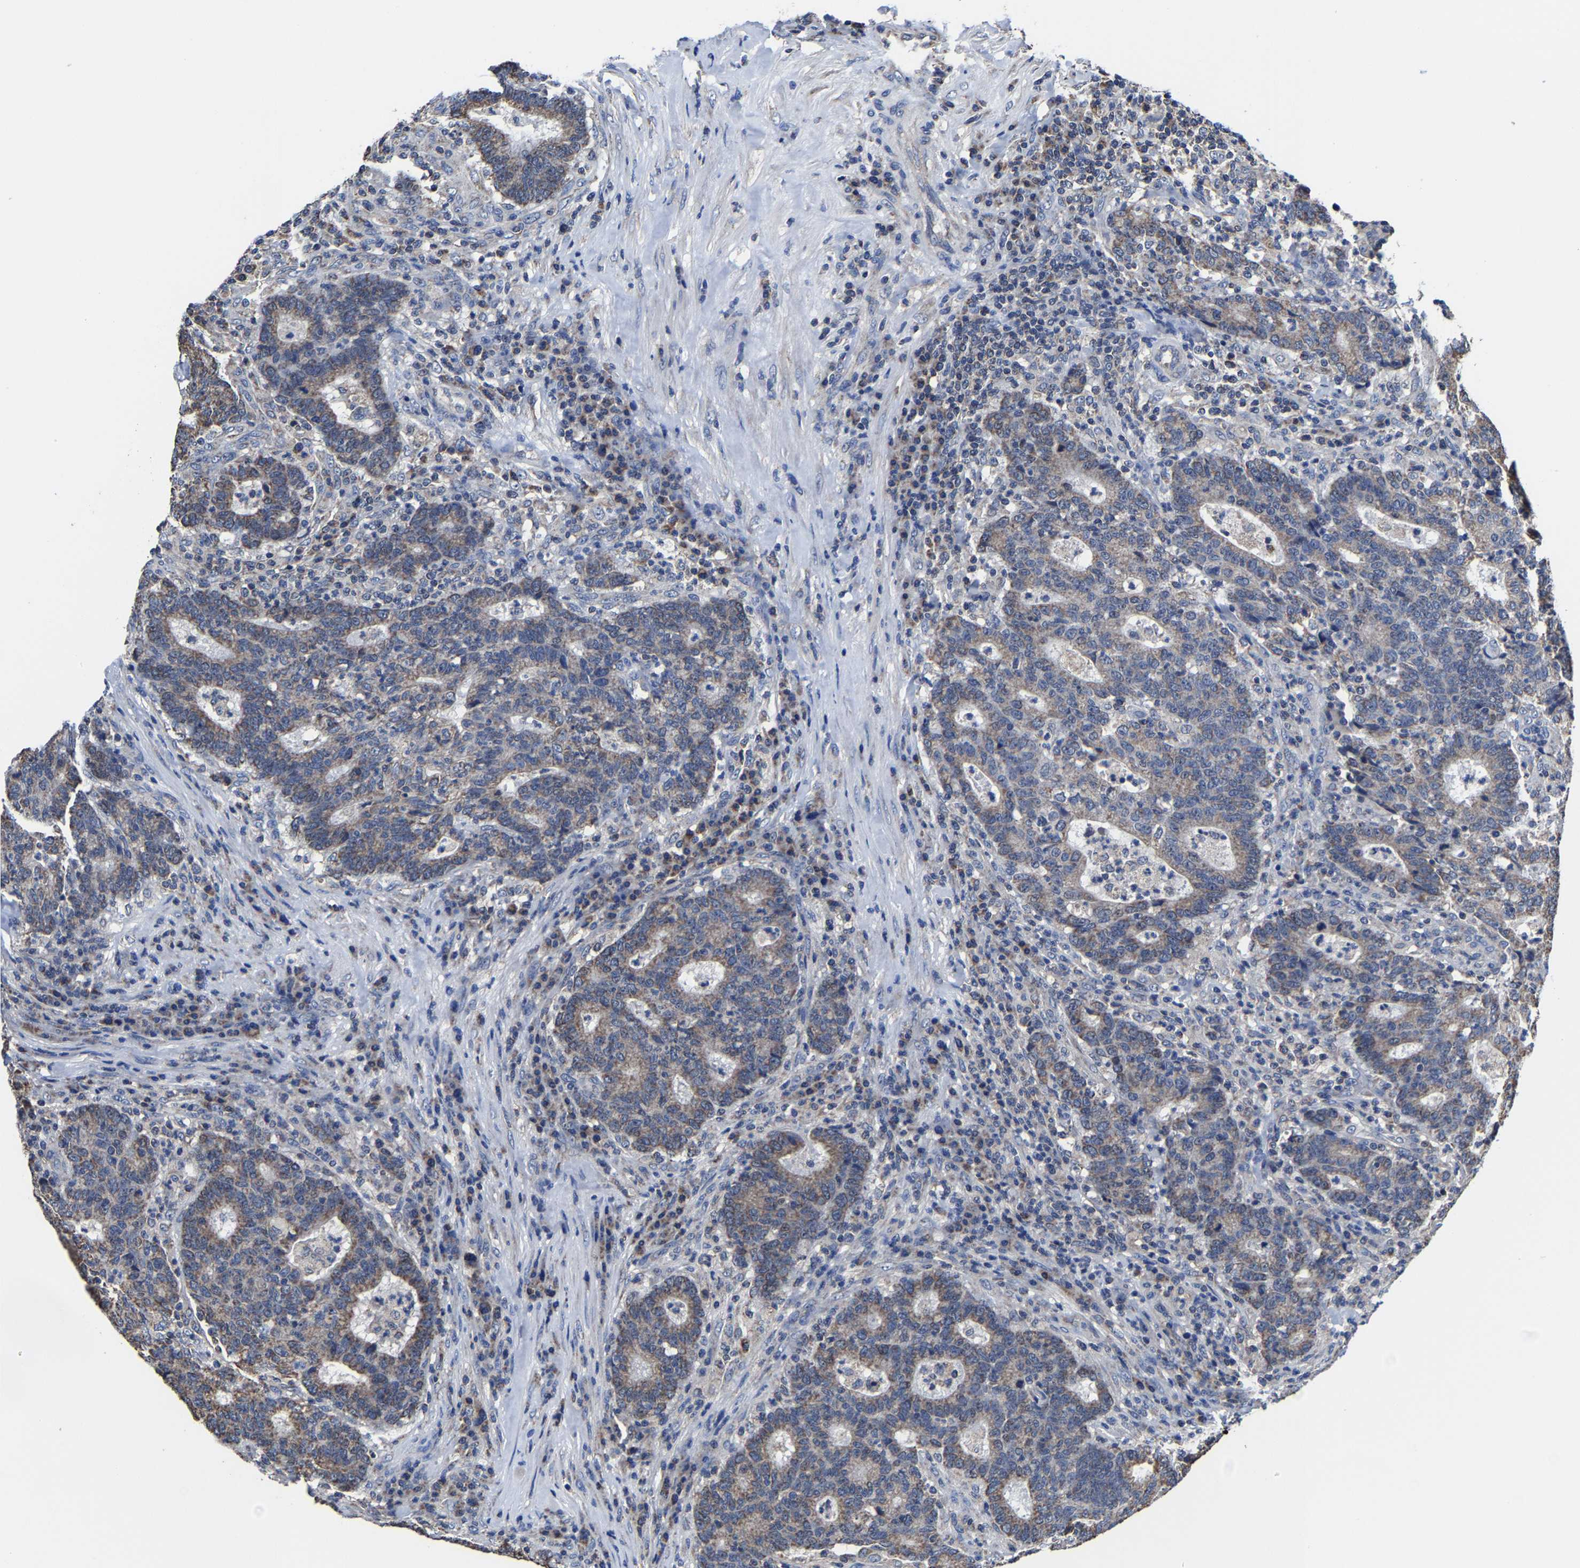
{"staining": {"intensity": "moderate", "quantity": "25%-75%", "location": "cytoplasmic/membranous"}, "tissue": "colorectal cancer", "cell_type": "Tumor cells", "image_type": "cancer", "snomed": [{"axis": "morphology", "description": "Adenocarcinoma, NOS"}, {"axis": "topography", "description": "Colon"}], "caption": "Colorectal adenocarcinoma stained for a protein shows moderate cytoplasmic/membranous positivity in tumor cells. The staining was performed using DAB (3,3'-diaminobenzidine) to visualize the protein expression in brown, while the nuclei were stained in blue with hematoxylin (Magnification: 20x).", "gene": "ZCCHC7", "patient": {"sex": "female", "age": 75}}